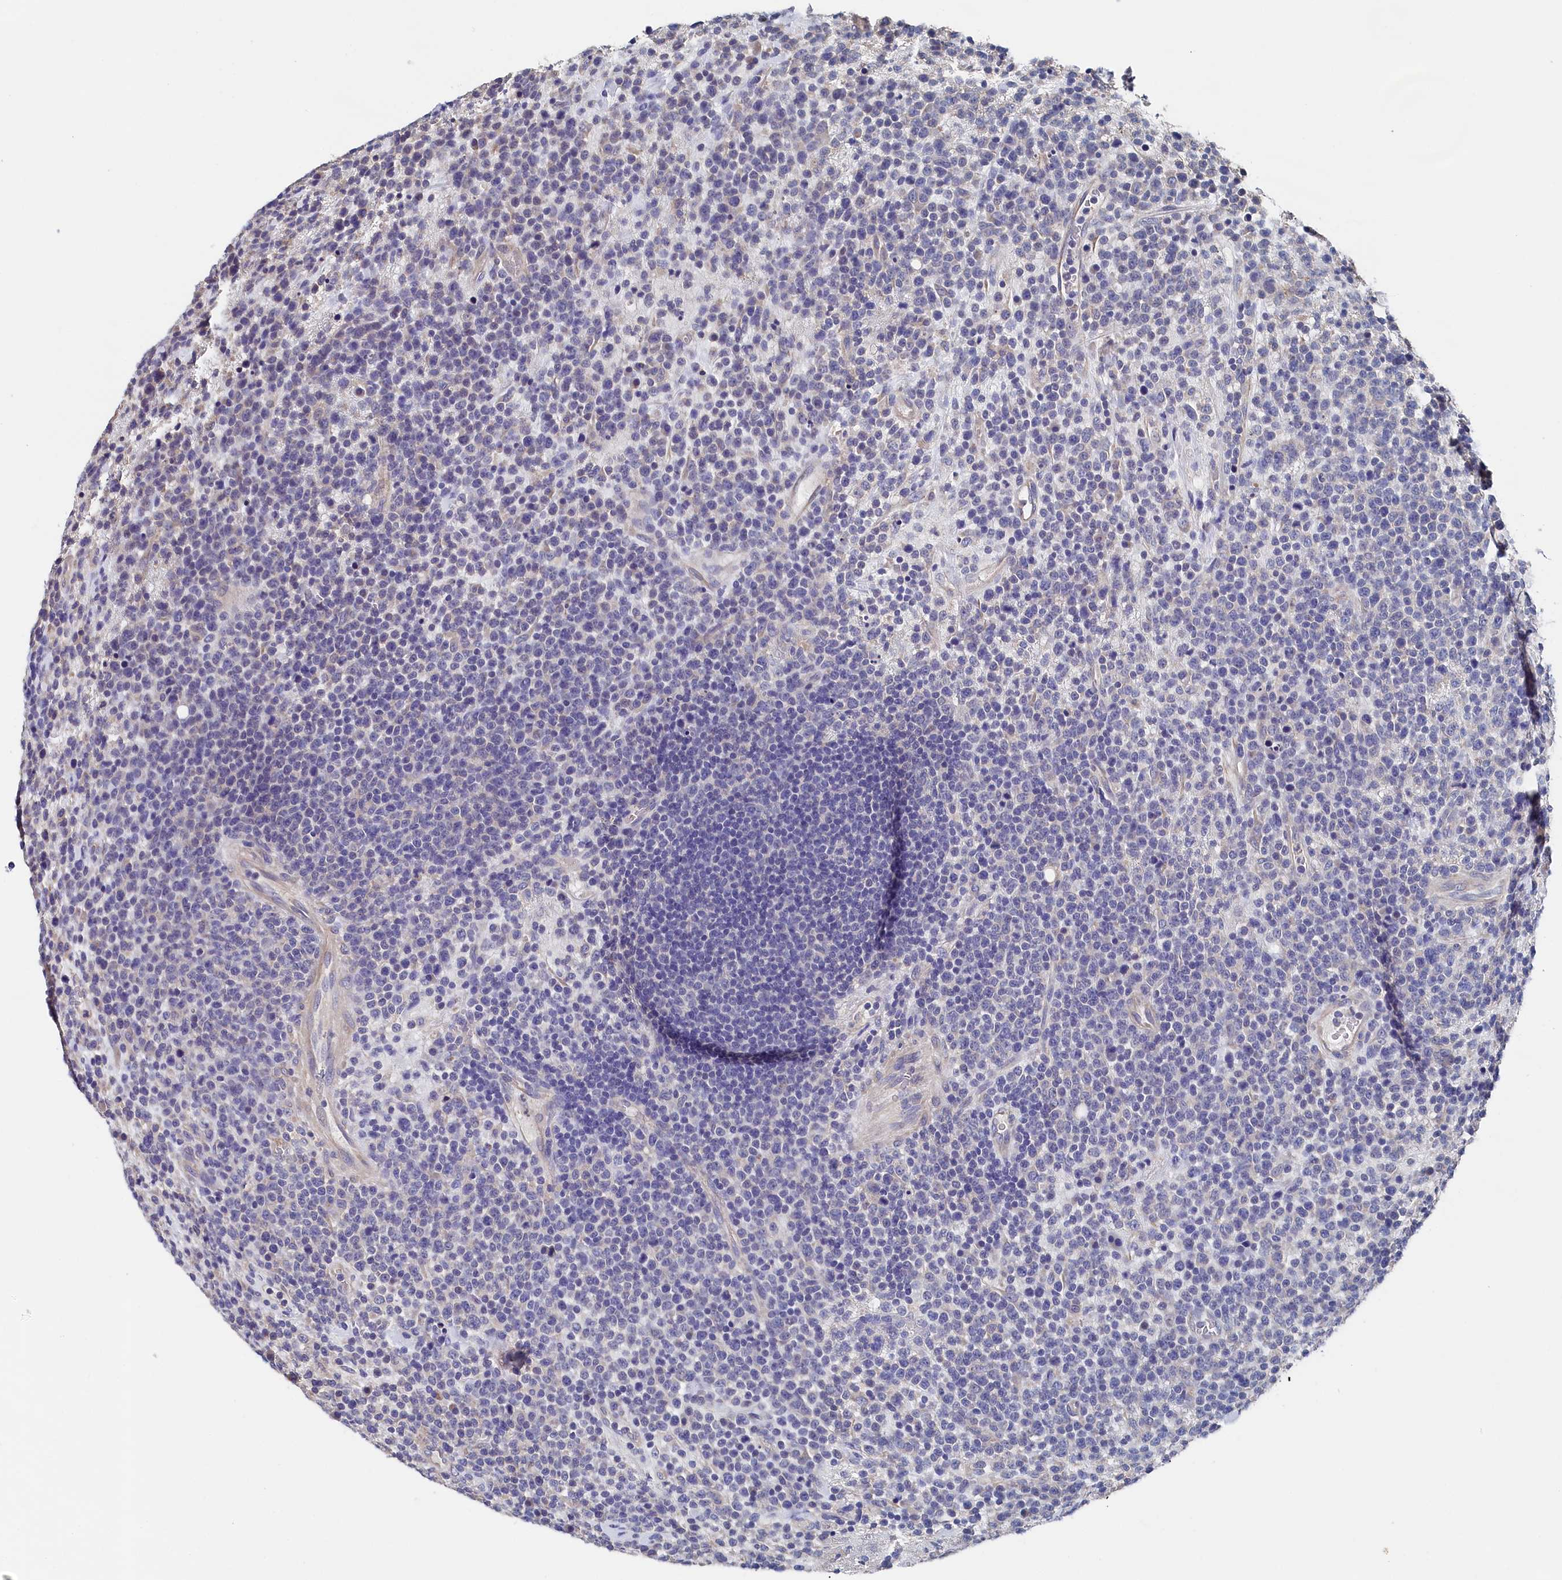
{"staining": {"intensity": "negative", "quantity": "none", "location": "none"}, "tissue": "lymphoma", "cell_type": "Tumor cells", "image_type": "cancer", "snomed": [{"axis": "morphology", "description": "Malignant lymphoma, non-Hodgkin's type, High grade"}, {"axis": "topography", "description": "Colon"}], "caption": "Immunohistochemistry micrograph of neoplastic tissue: malignant lymphoma, non-Hodgkin's type (high-grade) stained with DAB demonstrates no significant protein positivity in tumor cells.", "gene": "BHMT", "patient": {"sex": "female", "age": 53}}